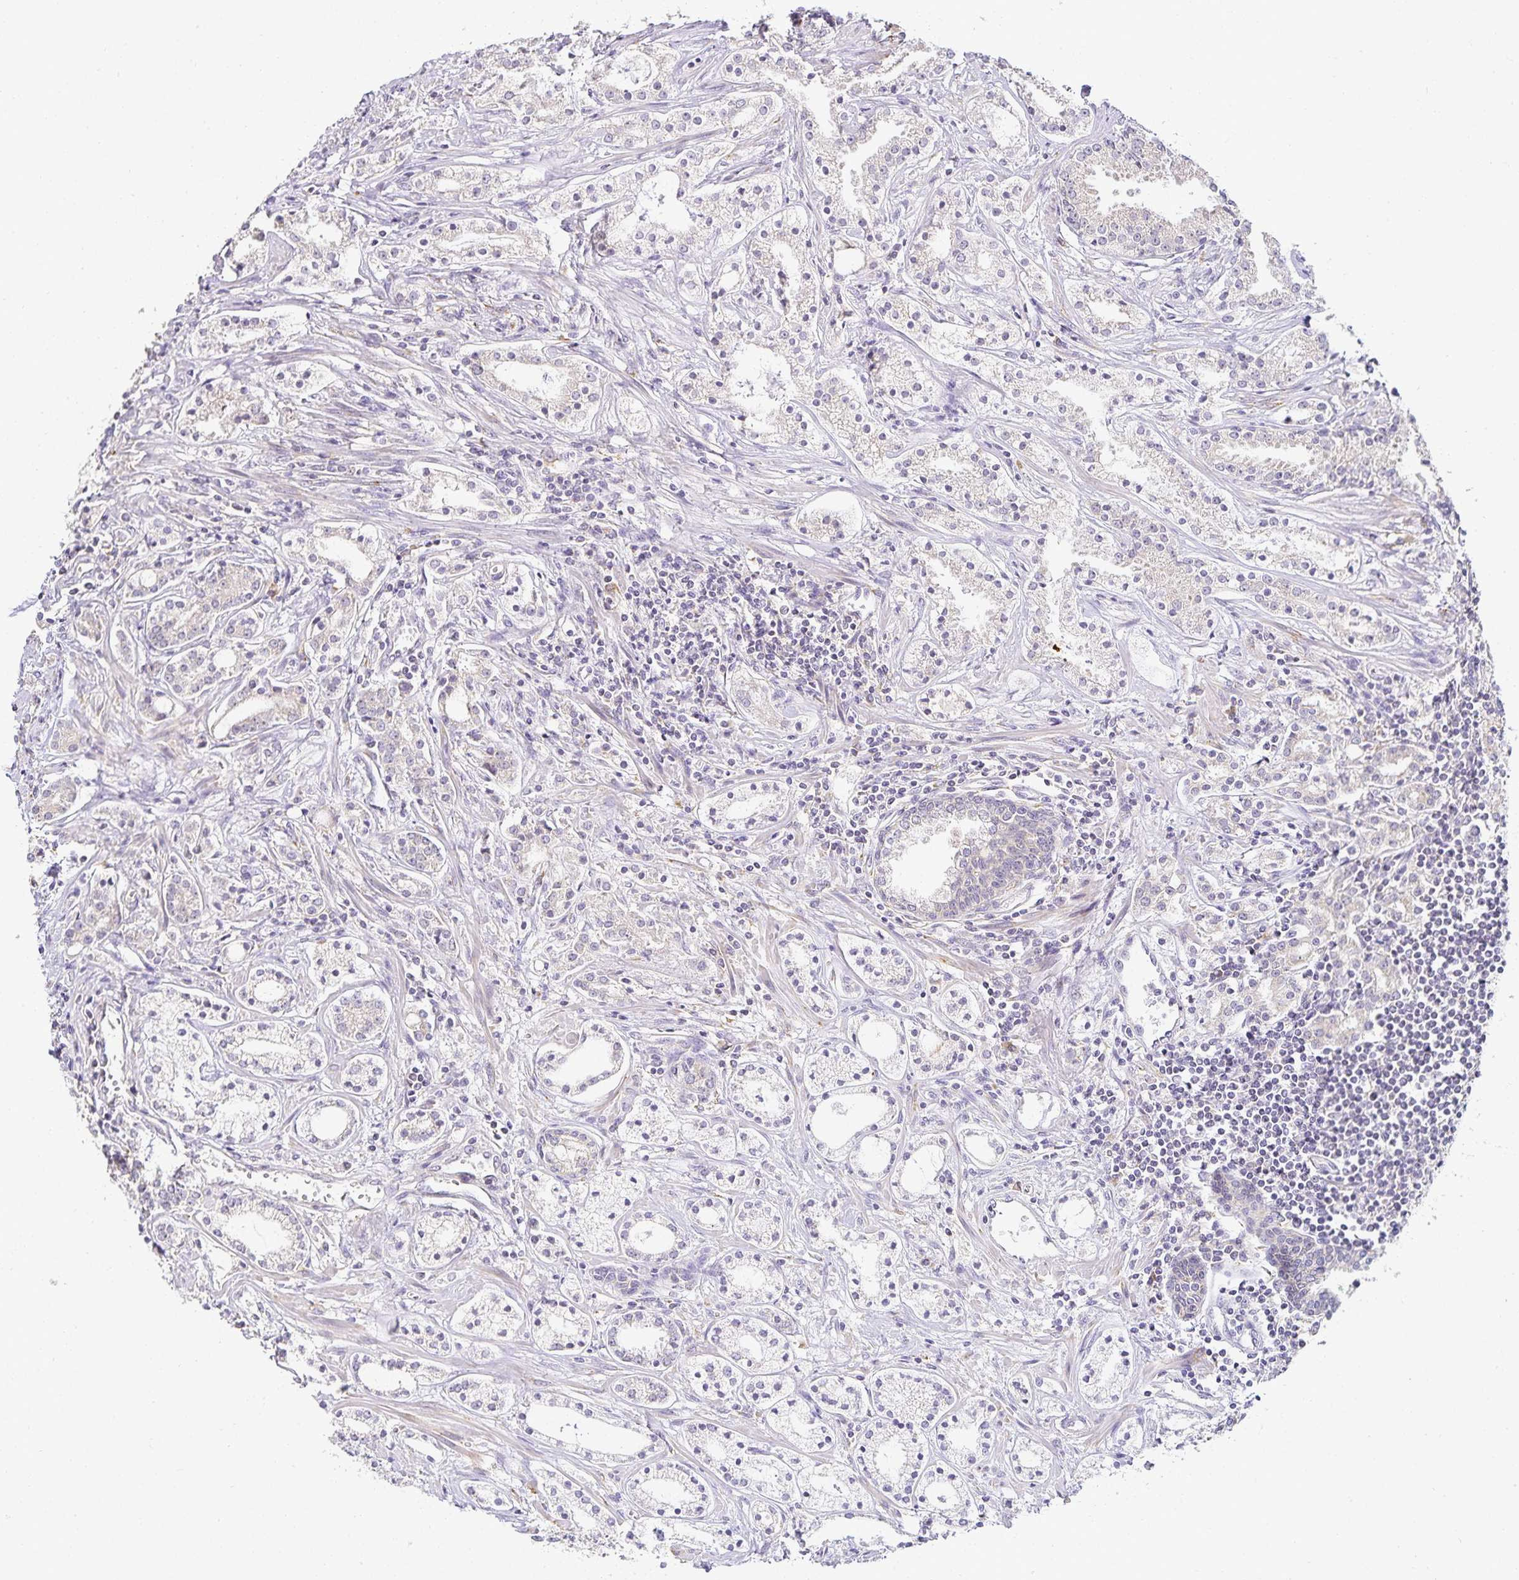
{"staining": {"intensity": "negative", "quantity": "none", "location": "none"}, "tissue": "prostate cancer", "cell_type": "Tumor cells", "image_type": "cancer", "snomed": [{"axis": "morphology", "description": "Adenocarcinoma, Medium grade"}, {"axis": "topography", "description": "Prostate"}], "caption": "IHC of human prostate cancer (adenocarcinoma (medium-grade)) shows no staining in tumor cells.", "gene": "GP2", "patient": {"sex": "male", "age": 57}}